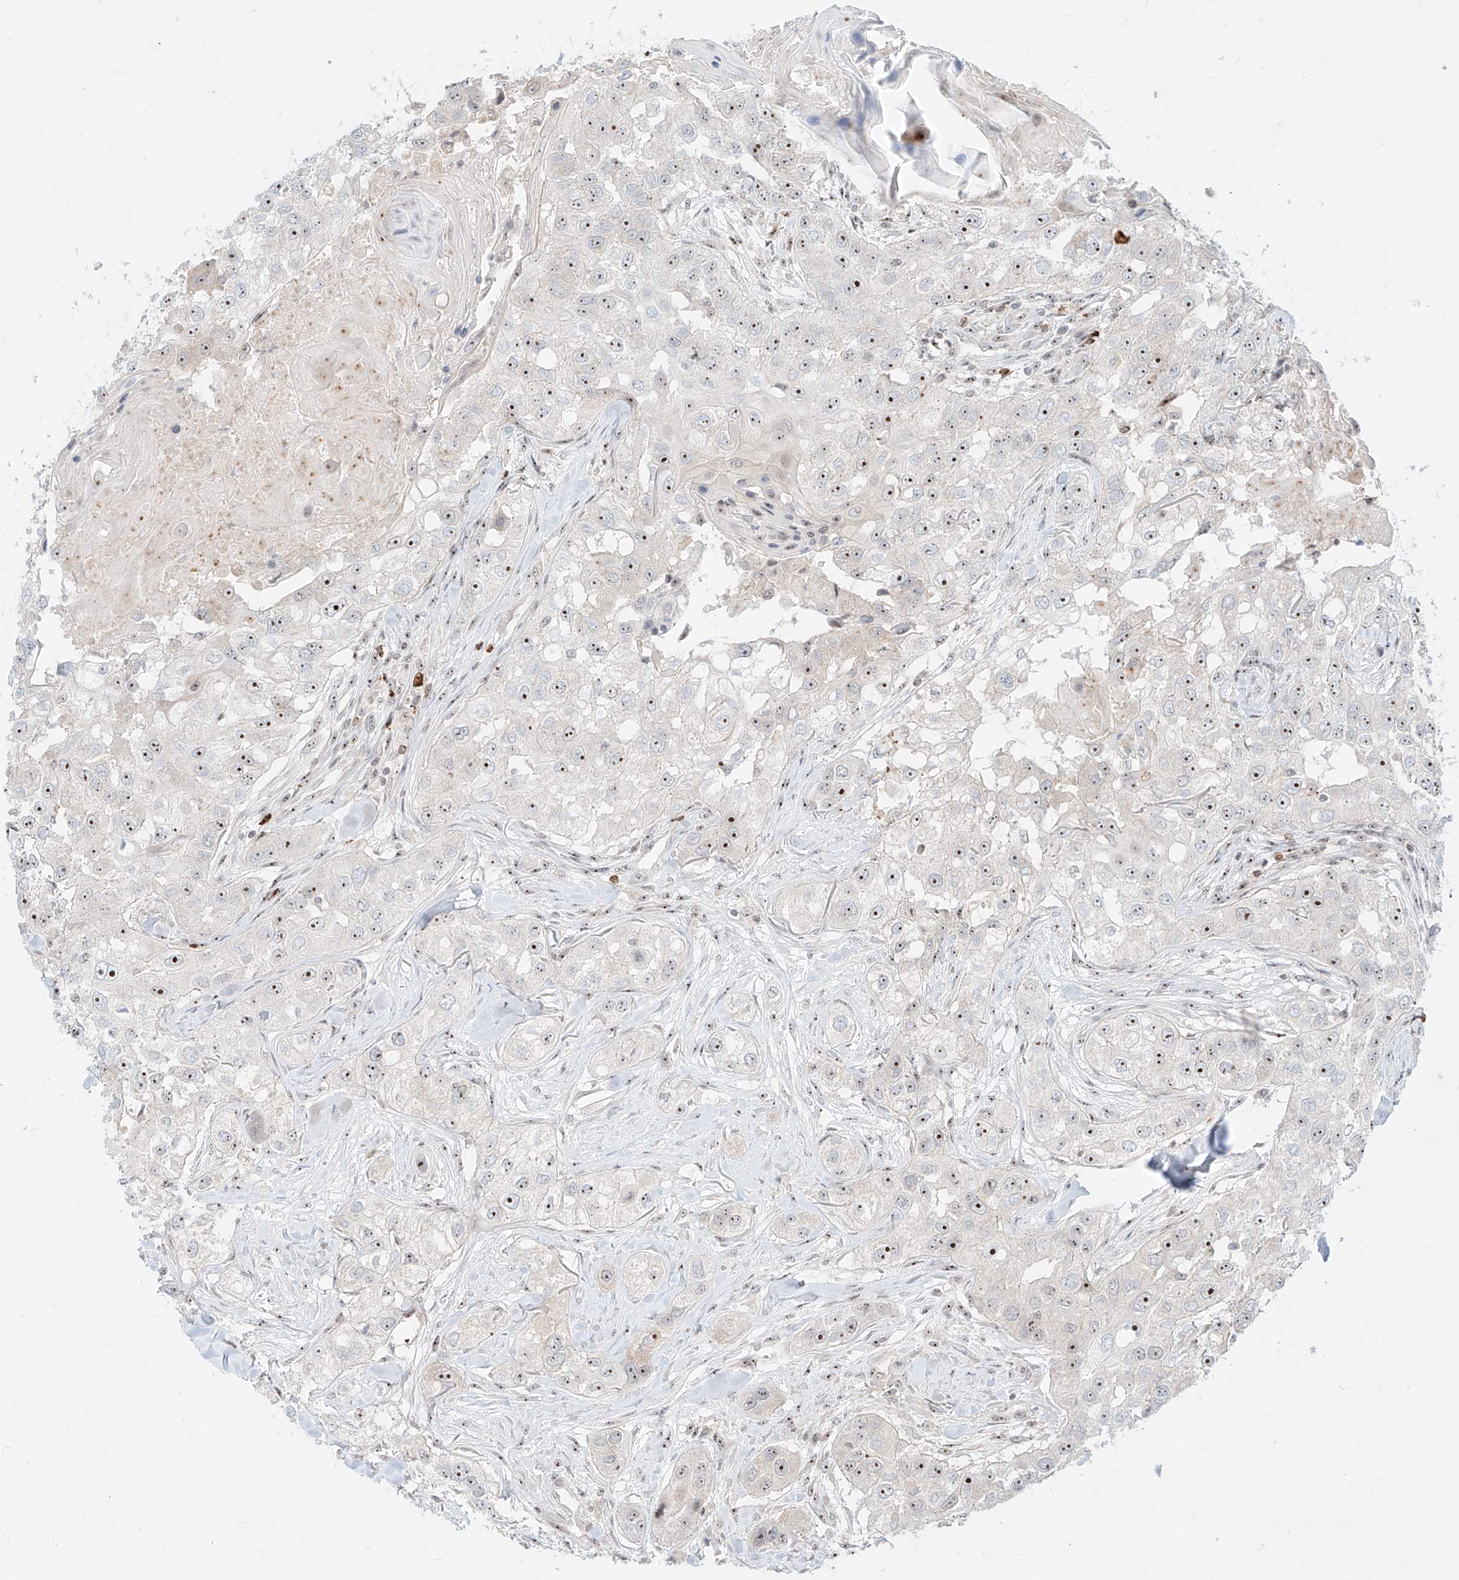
{"staining": {"intensity": "moderate", "quantity": "25%-75%", "location": "nuclear"}, "tissue": "head and neck cancer", "cell_type": "Tumor cells", "image_type": "cancer", "snomed": [{"axis": "morphology", "description": "Normal tissue, NOS"}, {"axis": "morphology", "description": "Squamous cell carcinoma, NOS"}, {"axis": "topography", "description": "Skeletal muscle"}, {"axis": "topography", "description": "Head-Neck"}], "caption": "Human squamous cell carcinoma (head and neck) stained with a brown dye demonstrates moderate nuclear positive positivity in approximately 25%-75% of tumor cells.", "gene": "ZNF512", "patient": {"sex": "male", "age": 51}}